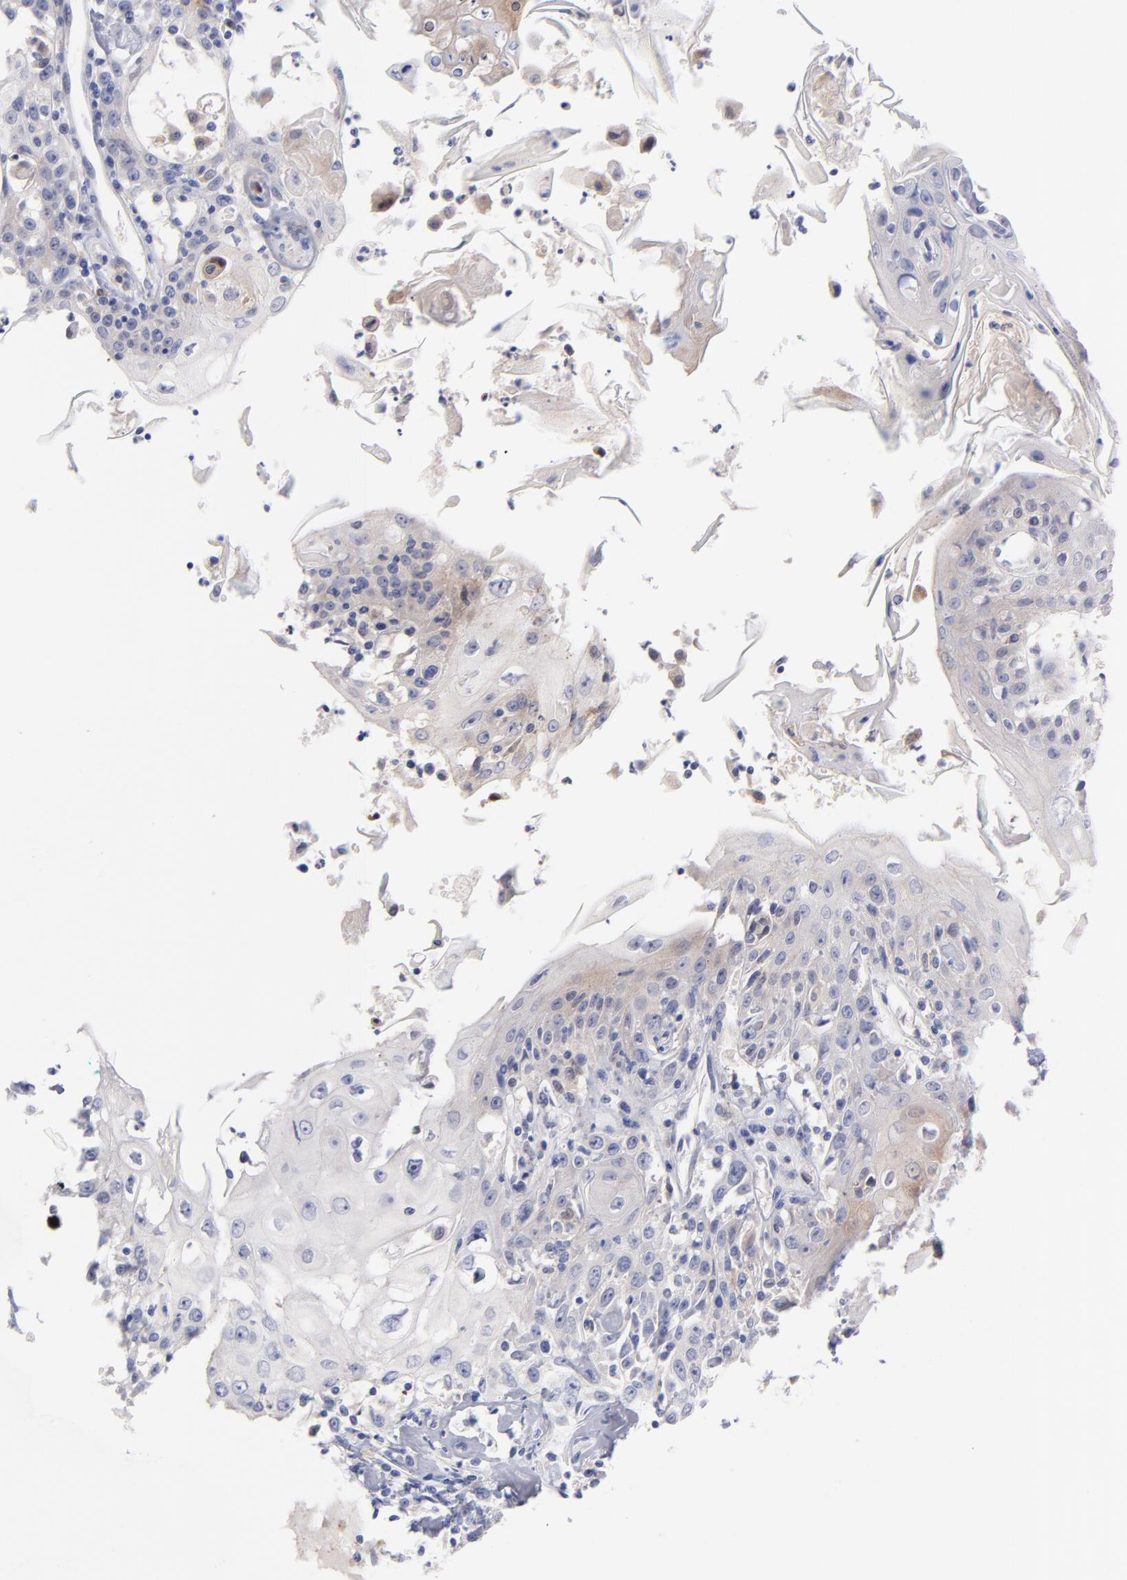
{"staining": {"intensity": "weak", "quantity": ">75%", "location": "cytoplasmic/membranous"}, "tissue": "head and neck cancer", "cell_type": "Tumor cells", "image_type": "cancer", "snomed": [{"axis": "morphology", "description": "Squamous cell carcinoma, NOS"}, {"axis": "topography", "description": "Oral tissue"}, {"axis": "topography", "description": "Head-Neck"}], "caption": "Immunohistochemical staining of human head and neck squamous cell carcinoma exhibits weak cytoplasmic/membranous protein staining in about >75% of tumor cells. (brown staining indicates protein expression, while blue staining denotes nuclei).", "gene": "BID", "patient": {"sex": "female", "age": 76}}